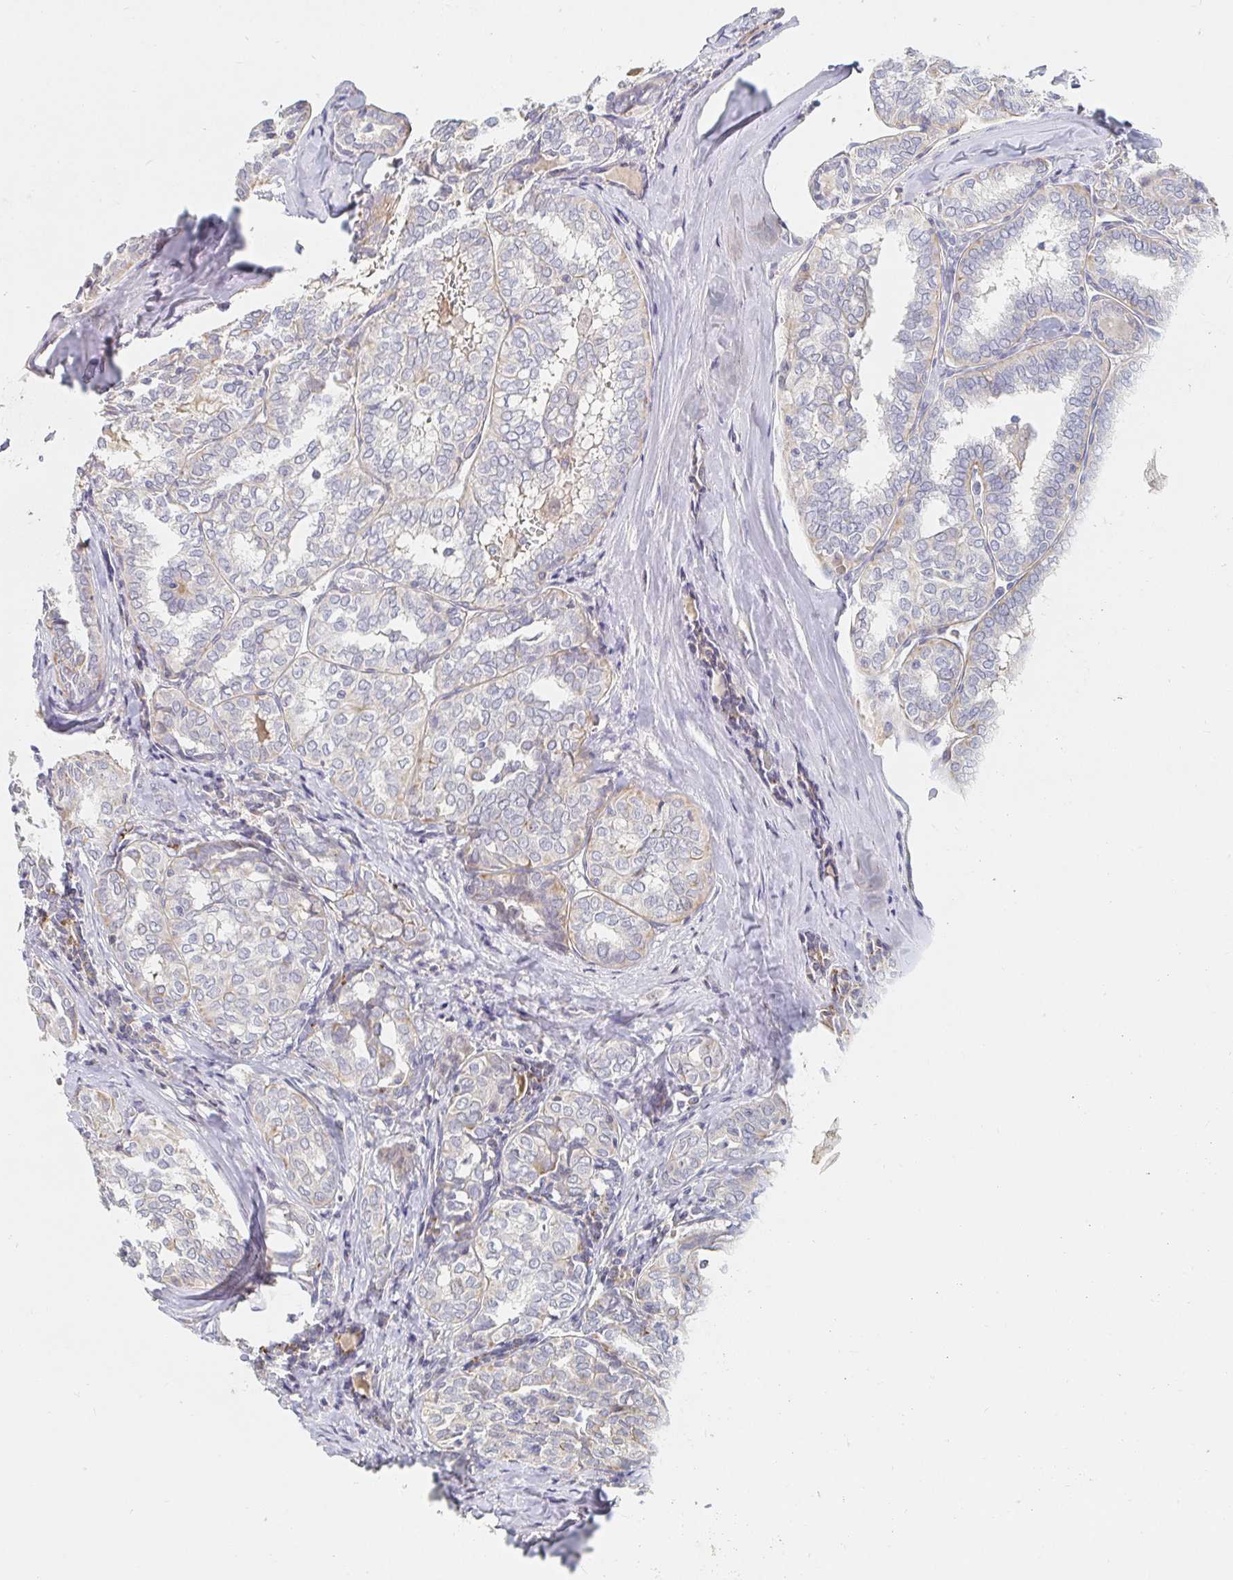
{"staining": {"intensity": "negative", "quantity": "none", "location": "none"}, "tissue": "thyroid cancer", "cell_type": "Tumor cells", "image_type": "cancer", "snomed": [{"axis": "morphology", "description": "Papillary adenocarcinoma, NOS"}, {"axis": "topography", "description": "Thyroid gland"}], "caption": "DAB immunohistochemical staining of thyroid cancer (papillary adenocarcinoma) shows no significant staining in tumor cells.", "gene": "NME9", "patient": {"sex": "female", "age": 30}}